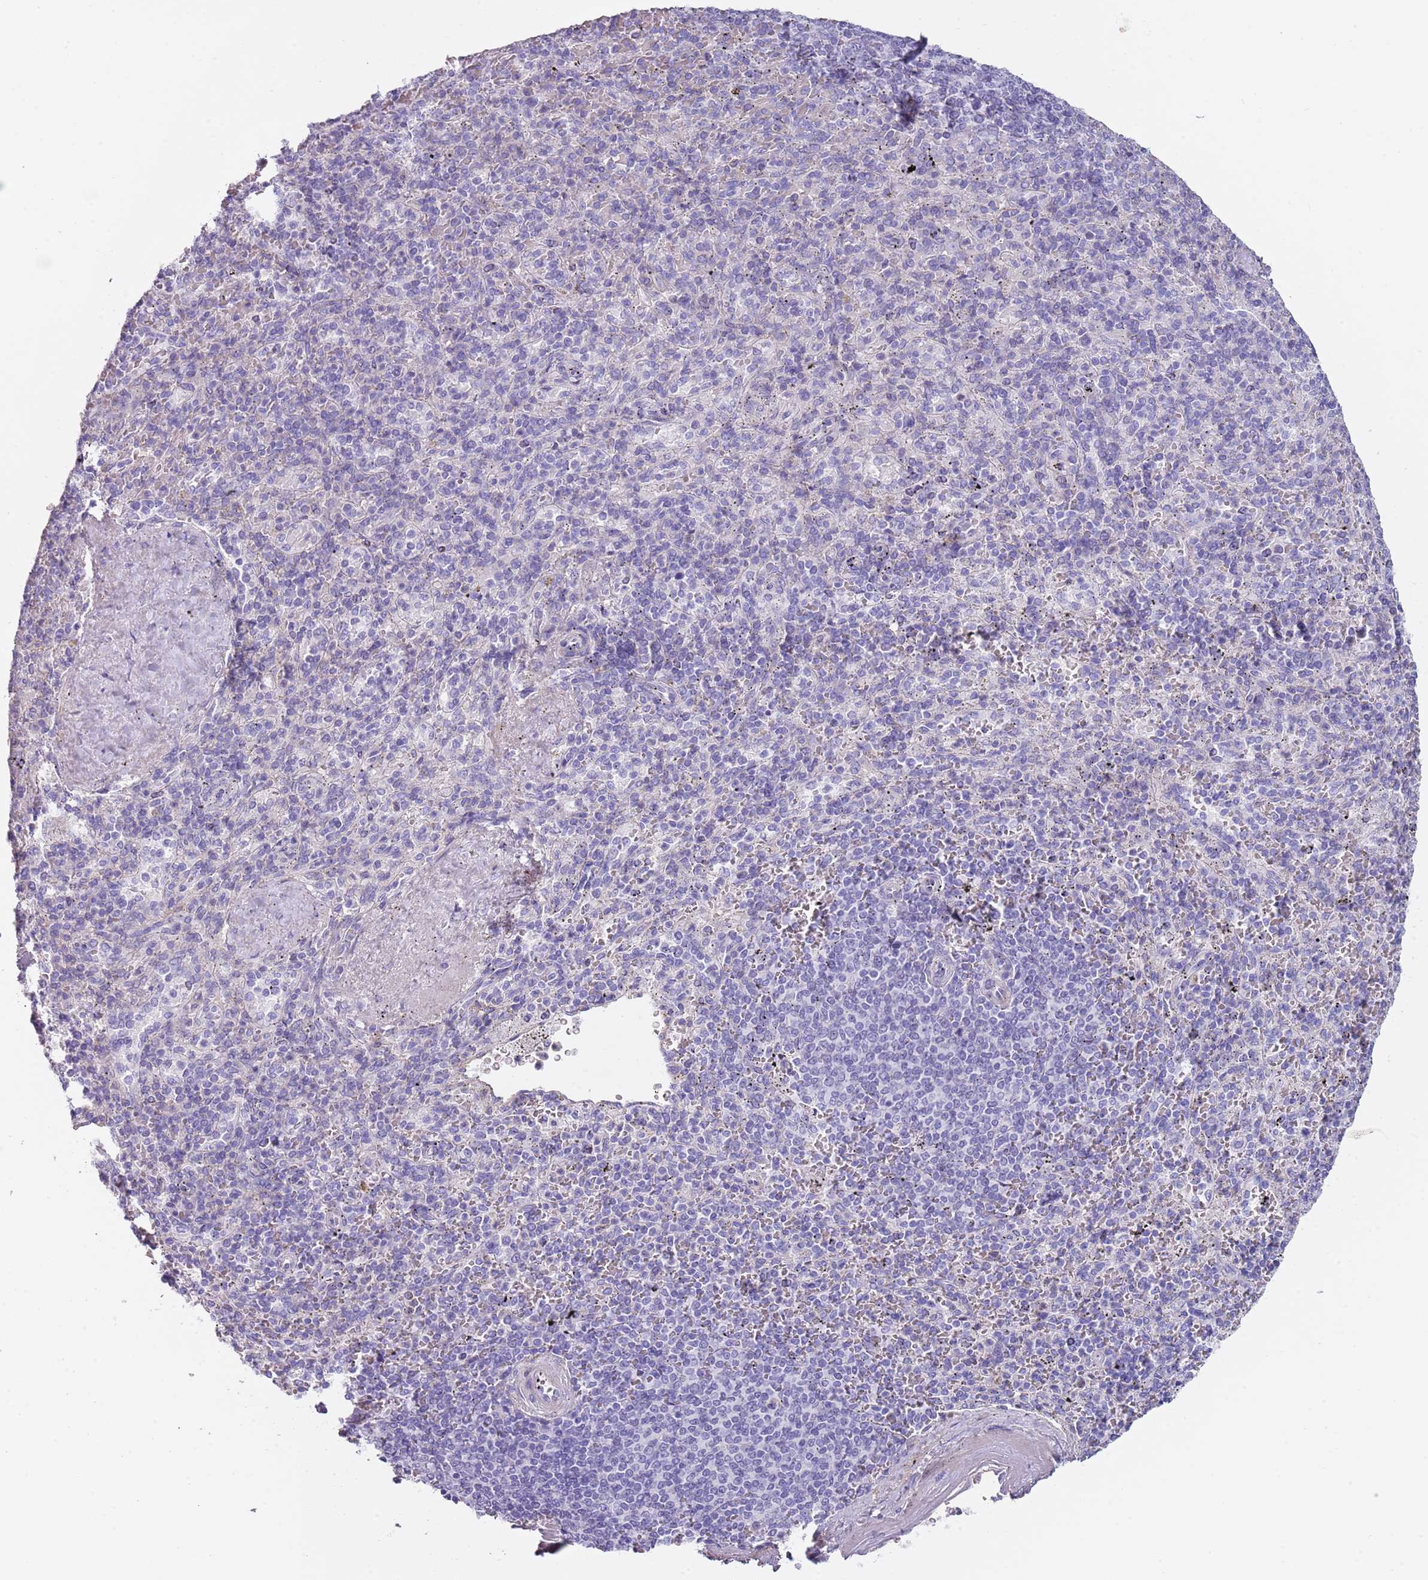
{"staining": {"intensity": "negative", "quantity": "none", "location": "none"}, "tissue": "spleen", "cell_type": "Cells in red pulp", "image_type": "normal", "snomed": [{"axis": "morphology", "description": "Normal tissue, NOS"}, {"axis": "topography", "description": "Spleen"}], "caption": "Immunohistochemistry (IHC) photomicrograph of benign spleen: spleen stained with DAB (3,3'-diaminobenzidine) shows no significant protein expression in cells in red pulp. (Brightfield microscopy of DAB immunohistochemistry at high magnification).", "gene": "ENSG00000271254", "patient": {"sex": "male", "age": 82}}